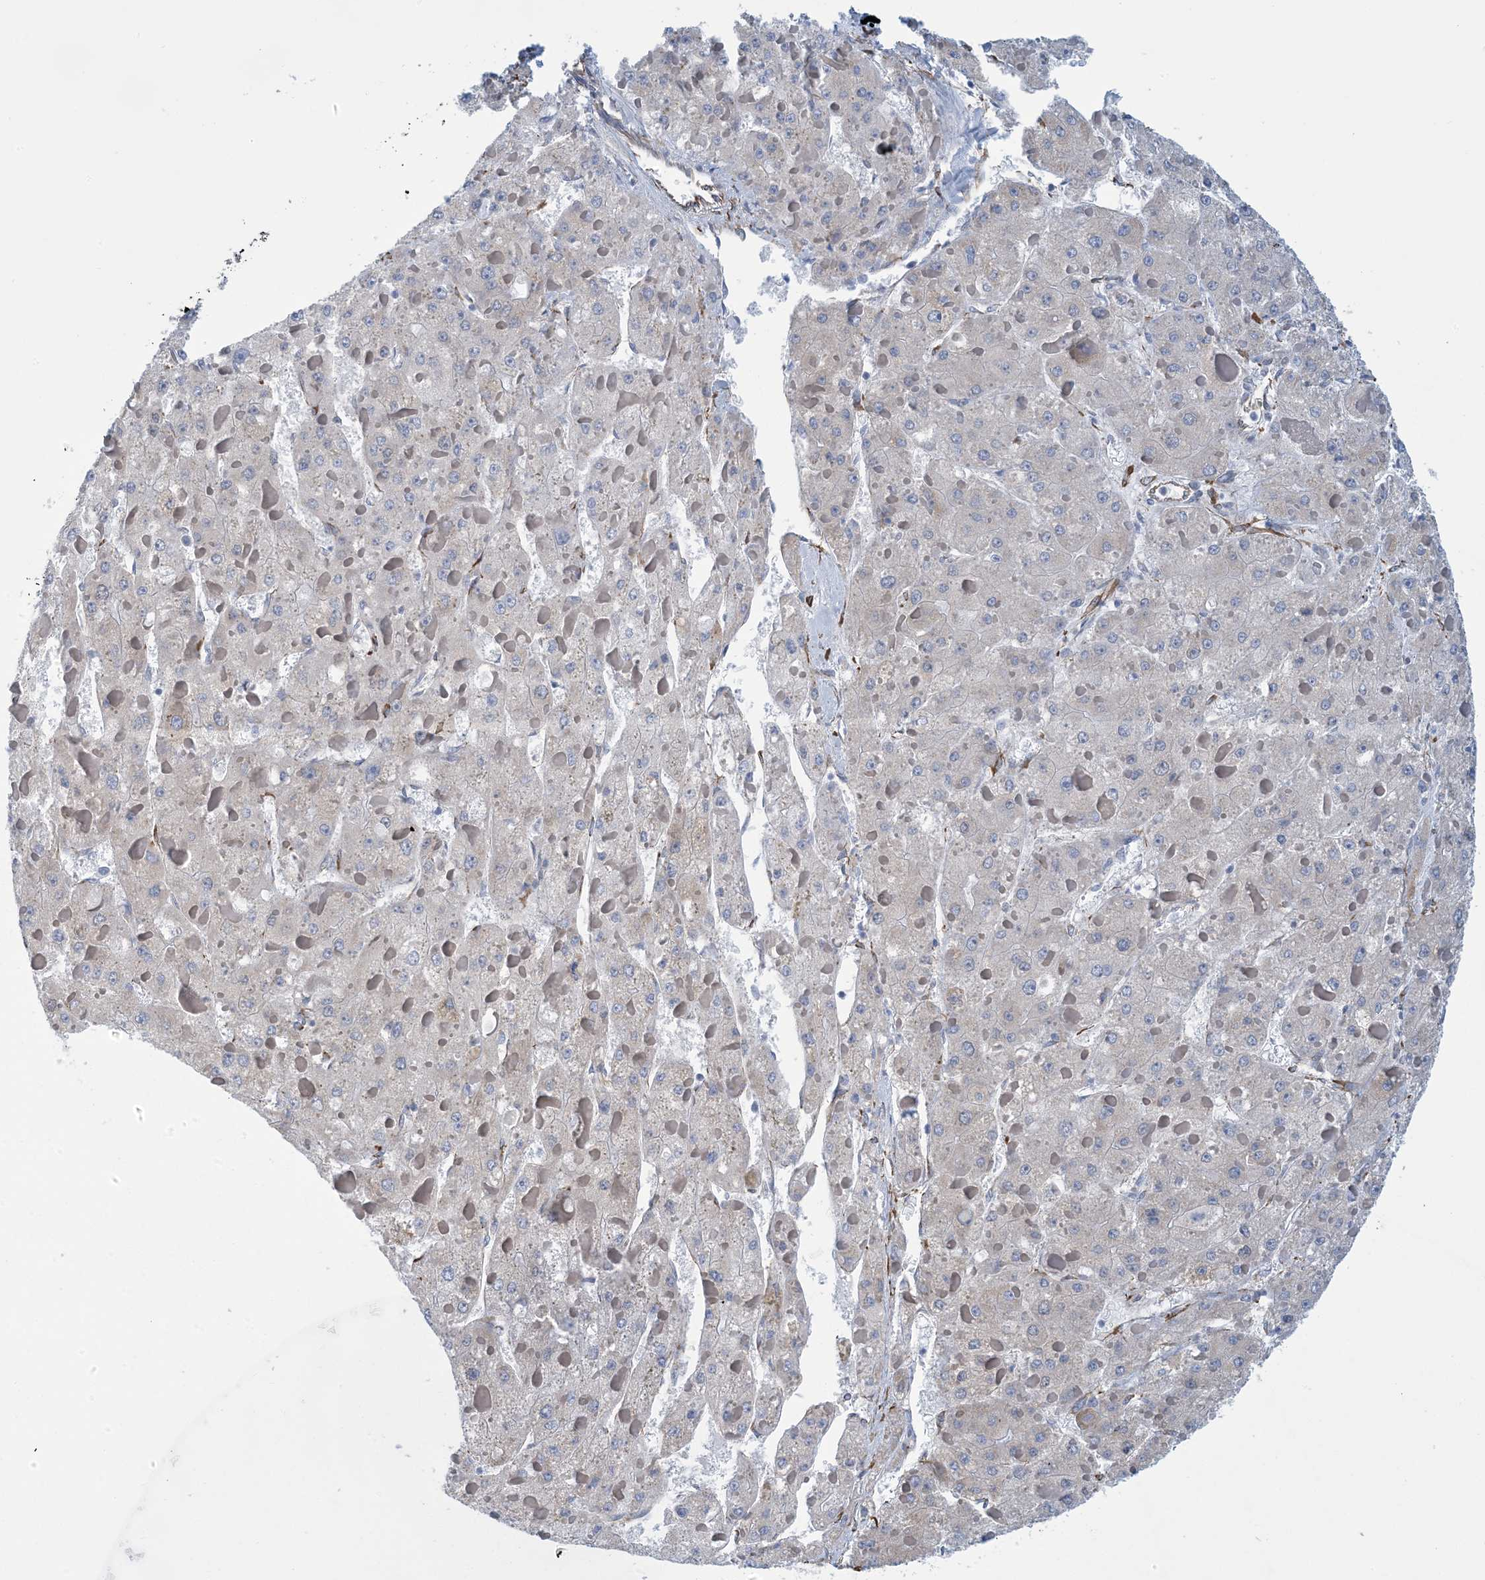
{"staining": {"intensity": "negative", "quantity": "none", "location": "none"}, "tissue": "liver cancer", "cell_type": "Tumor cells", "image_type": "cancer", "snomed": [{"axis": "morphology", "description": "Carcinoma, Hepatocellular, NOS"}, {"axis": "topography", "description": "Liver"}], "caption": "Human hepatocellular carcinoma (liver) stained for a protein using IHC reveals no expression in tumor cells.", "gene": "CCDC14", "patient": {"sex": "female", "age": 73}}